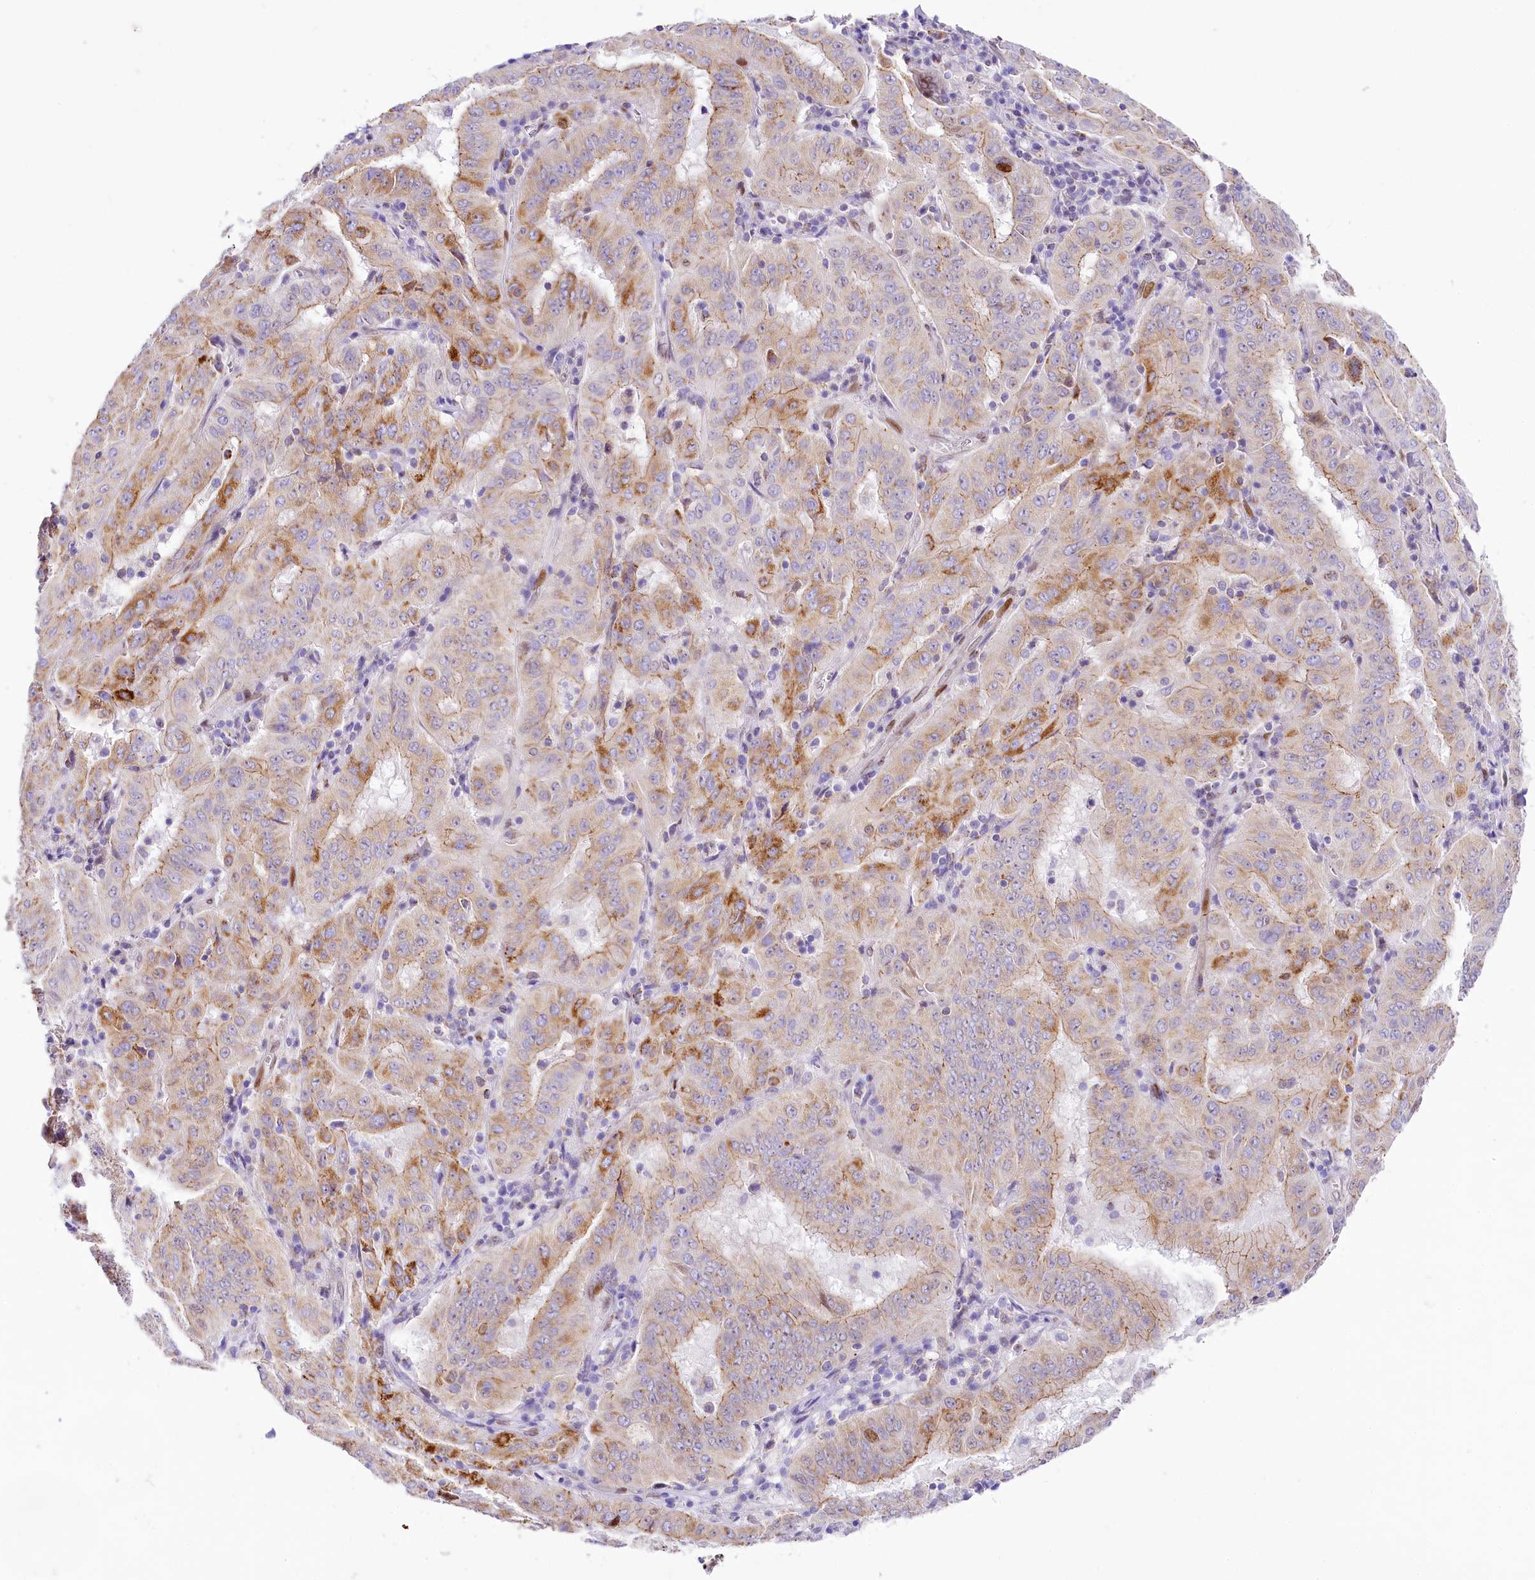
{"staining": {"intensity": "moderate", "quantity": "25%-75%", "location": "cytoplasmic/membranous"}, "tissue": "pancreatic cancer", "cell_type": "Tumor cells", "image_type": "cancer", "snomed": [{"axis": "morphology", "description": "Adenocarcinoma, NOS"}, {"axis": "topography", "description": "Pancreas"}], "caption": "Pancreatic cancer (adenocarcinoma) tissue demonstrates moderate cytoplasmic/membranous positivity in about 25%-75% of tumor cells The staining was performed using DAB to visualize the protein expression in brown, while the nuclei were stained in blue with hematoxylin (Magnification: 20x).", "gene": "PPIP5K2", "patient": {"sex": "male", "age": 63}}